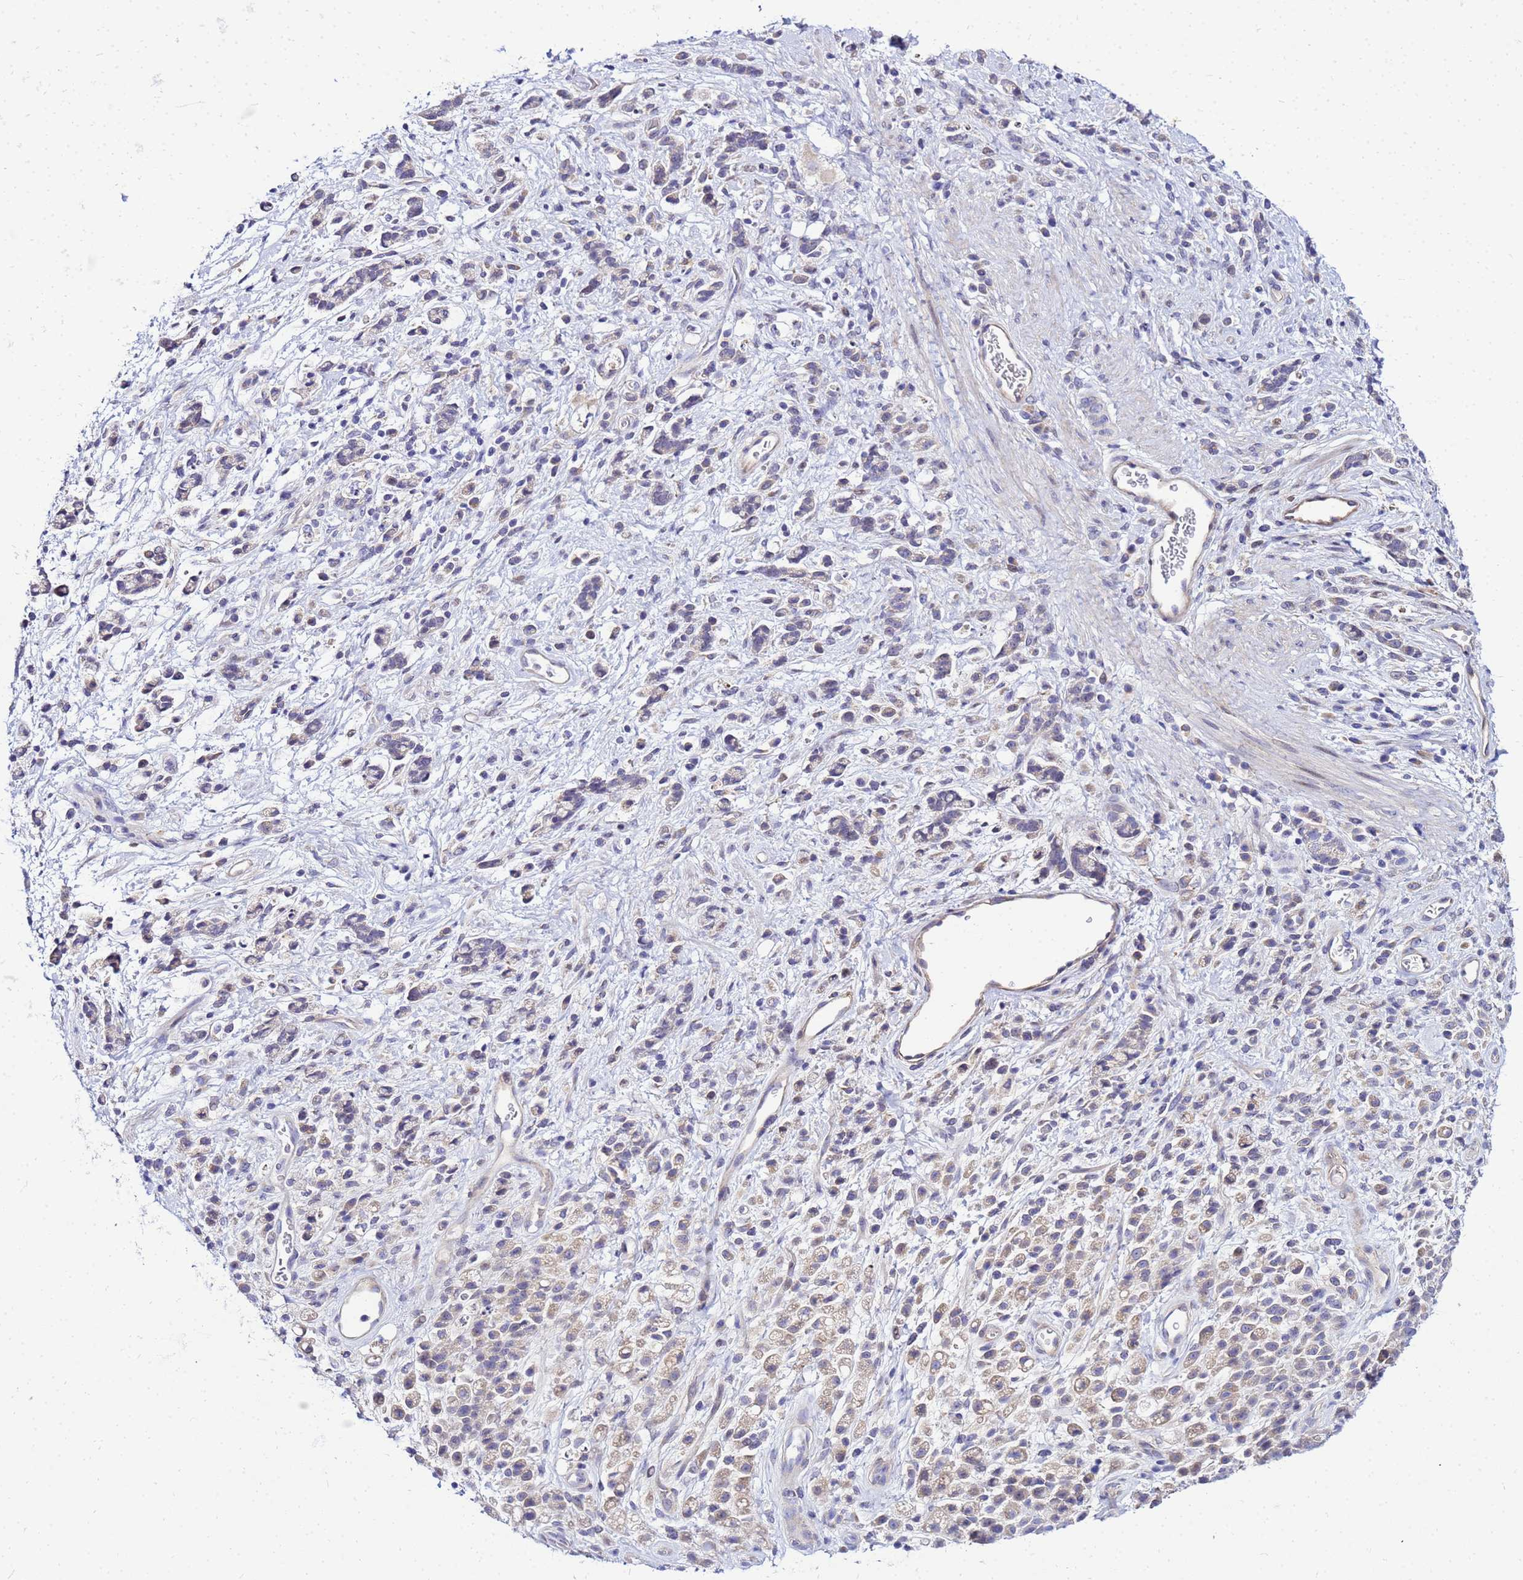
{"staining": {"intensity": "negative", "quantity": "none", "location": "none"}, "tissue": "stomach cancer", "cell_type": "Tumor cells", "image_type": "cancer", "snomed": [{"axis": "morphology", "description": "Adenocarcinoma, NOS"}, {"axis": "topography", "description": "Stomach"}], "caption": "A high-resolution histopathology image shows immunohistochemistry staining of stomach cancer (adenocarcinoma), which demonstrates no significant positivity in tumor cells. The staining was performed using DAB (3,3'-diaminobenzidine) to visualize the protein expression in brown, while the nuclei were stained in blue with hematoxylin (Magnification: 20x).", "gene": "HERC5", "patient": {"sex": "female", "age": 60}}